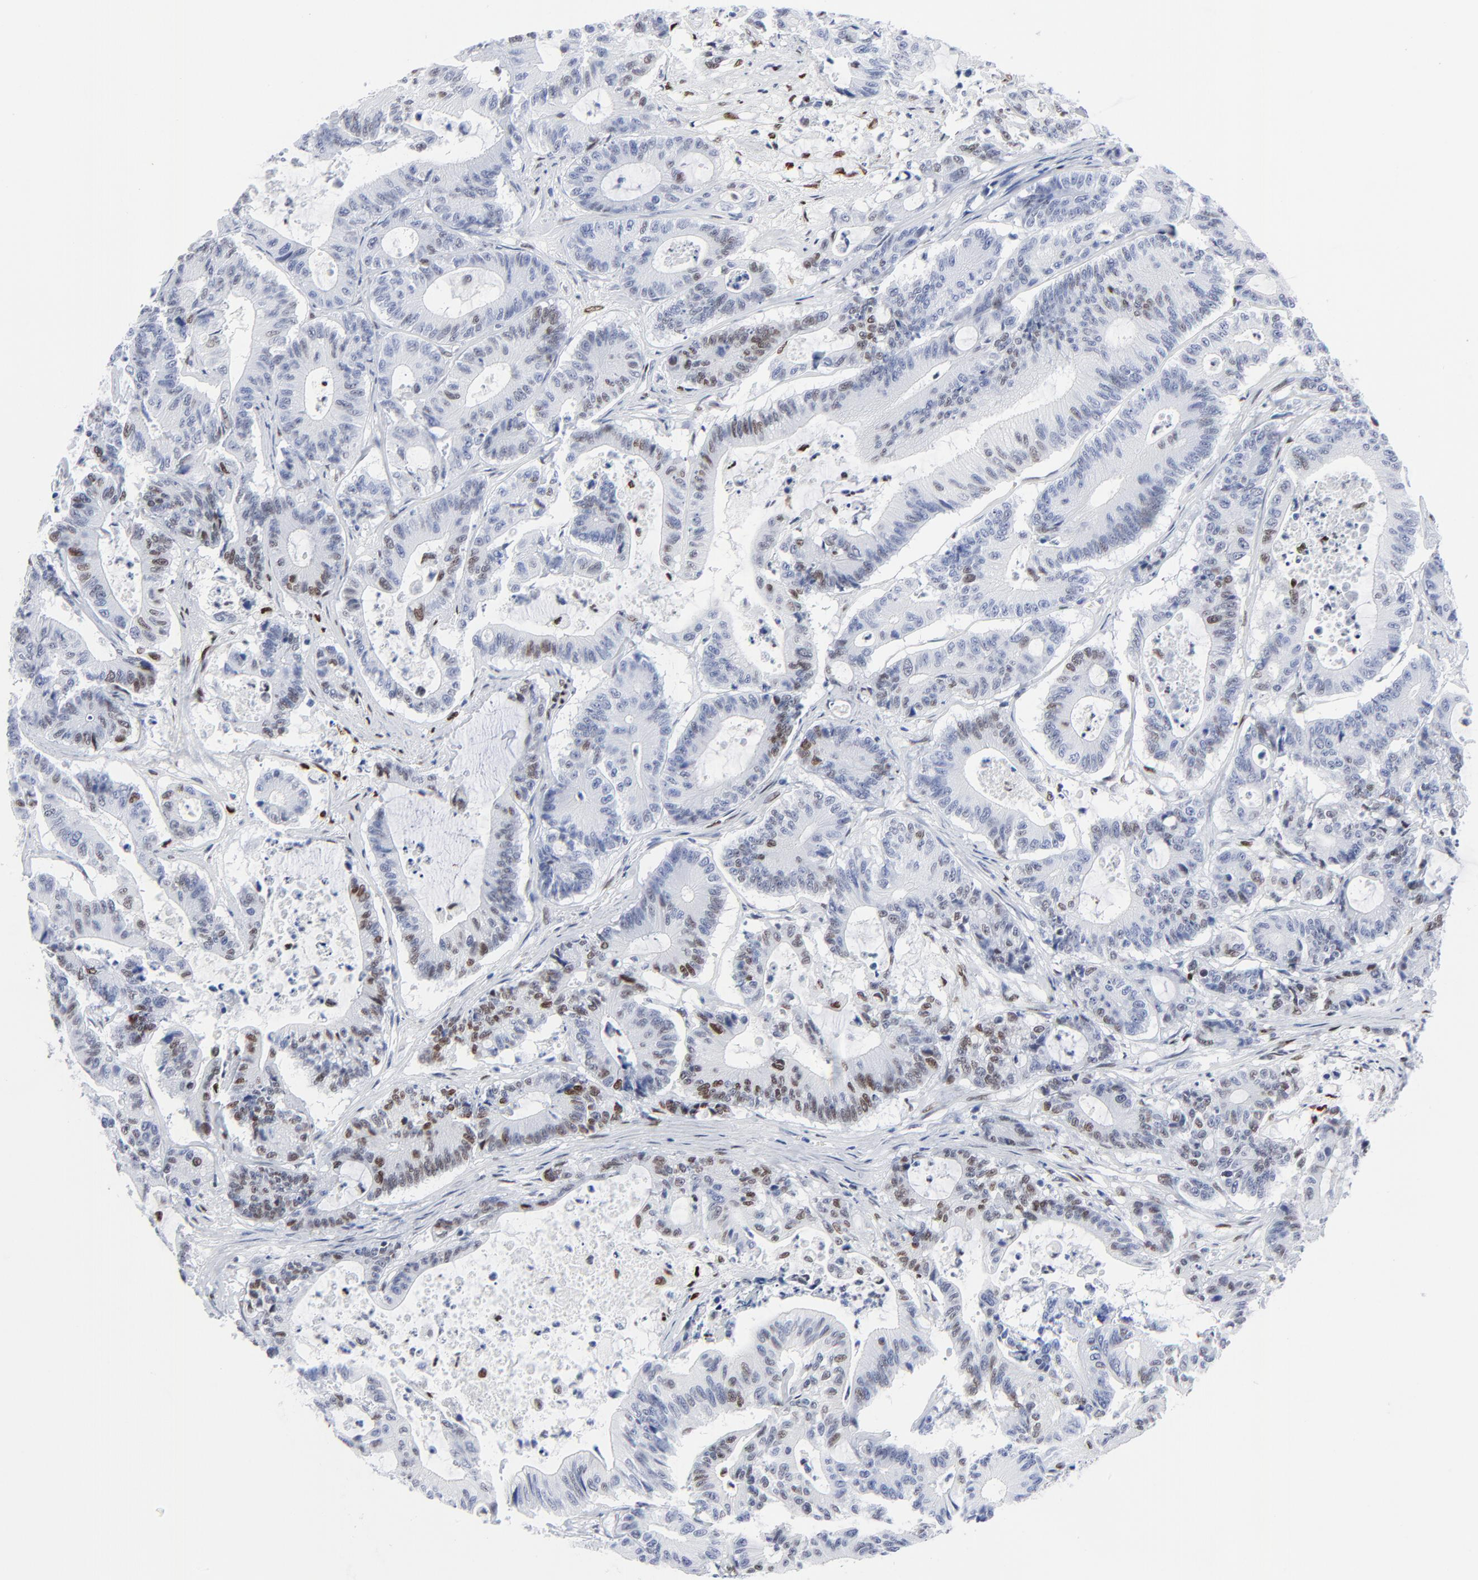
{"staining": {"intensity": "weak", "quantity": "25%-75%", "location": "nuclear"}, "tissue": "colorectal cancer", "cell_type": "Tumor cells", "image_type": "cancer", "snomed": [{"axis": "morphology", "description": "Adenocarcinoma, NOS"}, {"axis": "topography", "description": "Colon"}], "caption": "Brown immunohistochemical staining in human colorectal cancer reveals weak nuclear expression in about 25%-75% of tumor cells.", "gene": "JUN", "patient": {"sex": "female", "age": 84}}